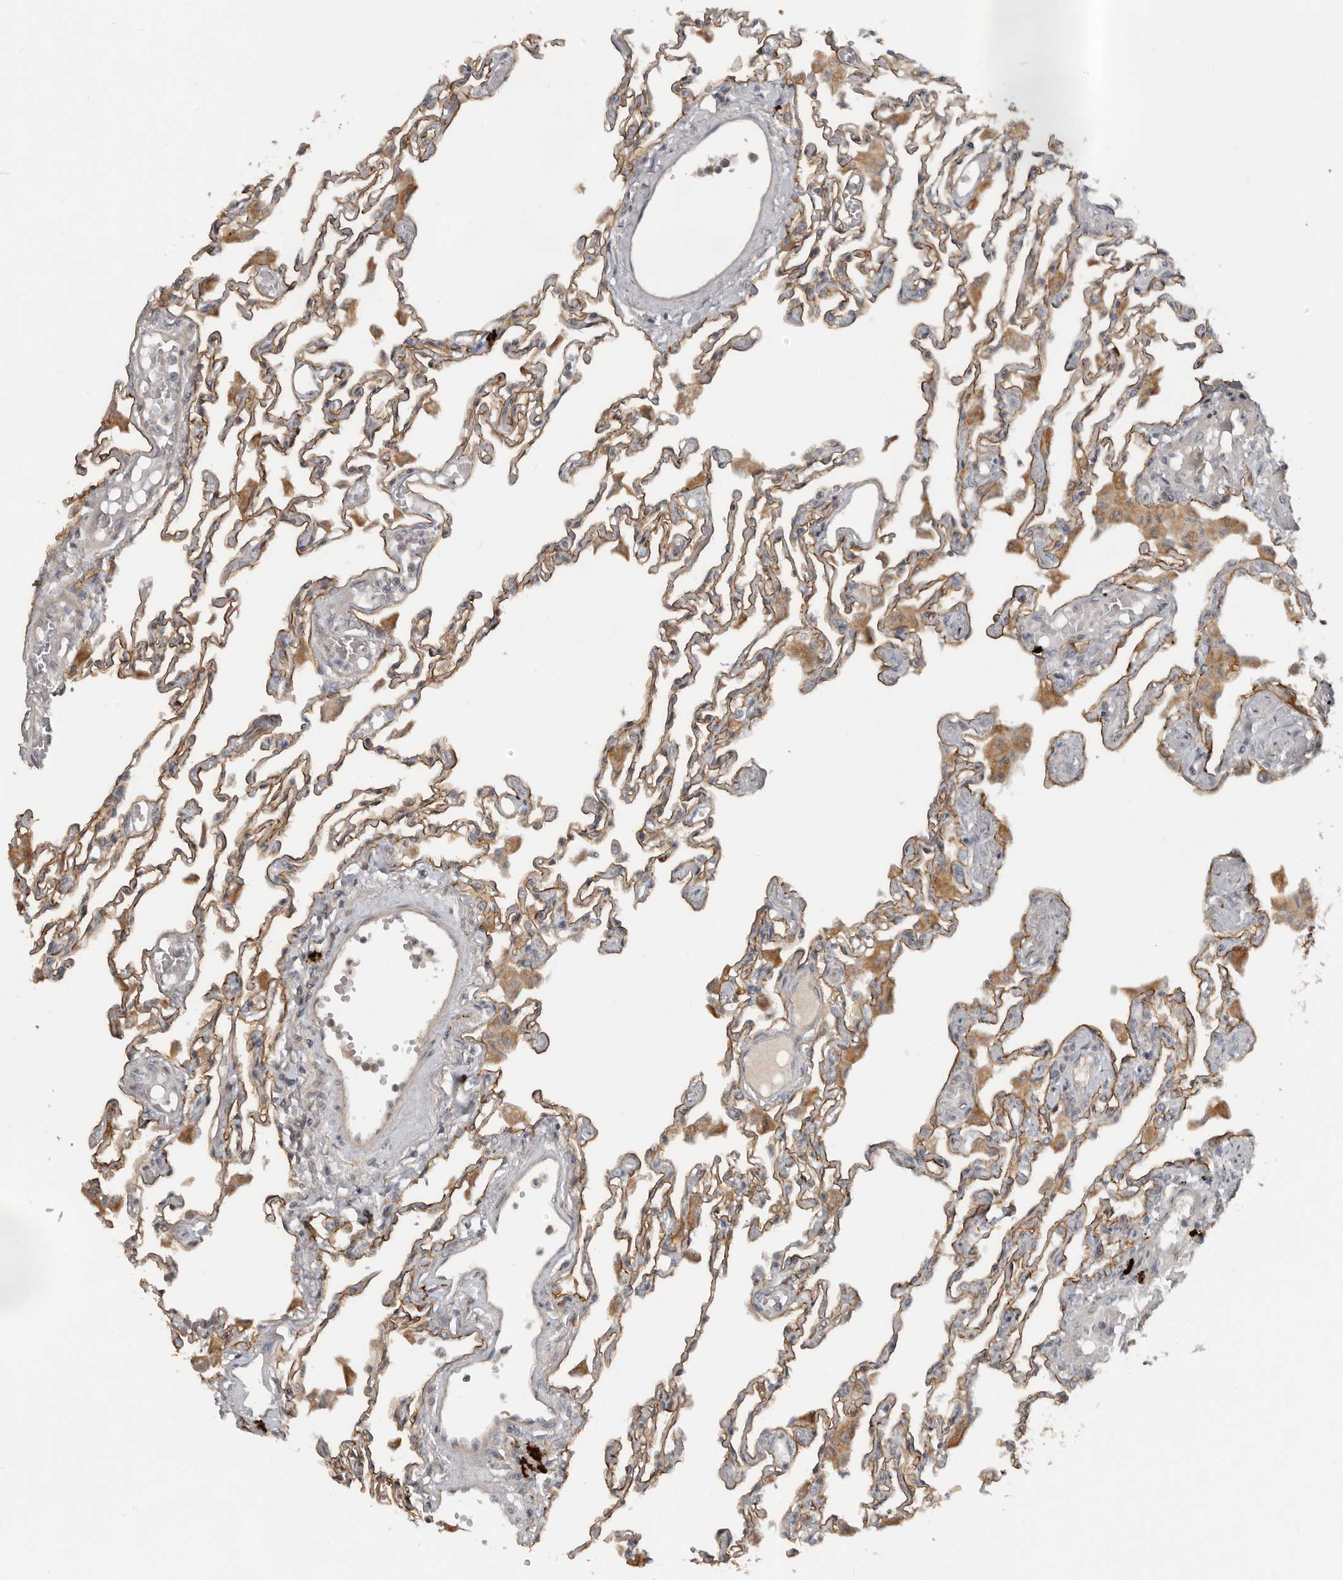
{"staining": {"intensity": "moderate", "quantity": ">75%", "location": "cytoplasmic/membranous"}, "tissue": "lung", "cell_type": "Alveolar cells", "image_type": "normal", "snomed": [{"axis": "morphology", "description": "Normal tissue, NOS"}, {"axis": "topography", "description": "Bronchus"}, {"axis": "topography", "description": "Lung"}], "caption": "DAB immunohistochemical staining of normal lung exhibits moderate cytoplasmic/membranous protein positivity in about >75% of alveolar cells. (Stains: DAB (3,3'-diaminobenzidine) in brown, nuclei in blue, Microscopy: brightfield microscopy at high magnification).", "gene": "TEAD3", "patient": {"sex": "female", "age": 49}}